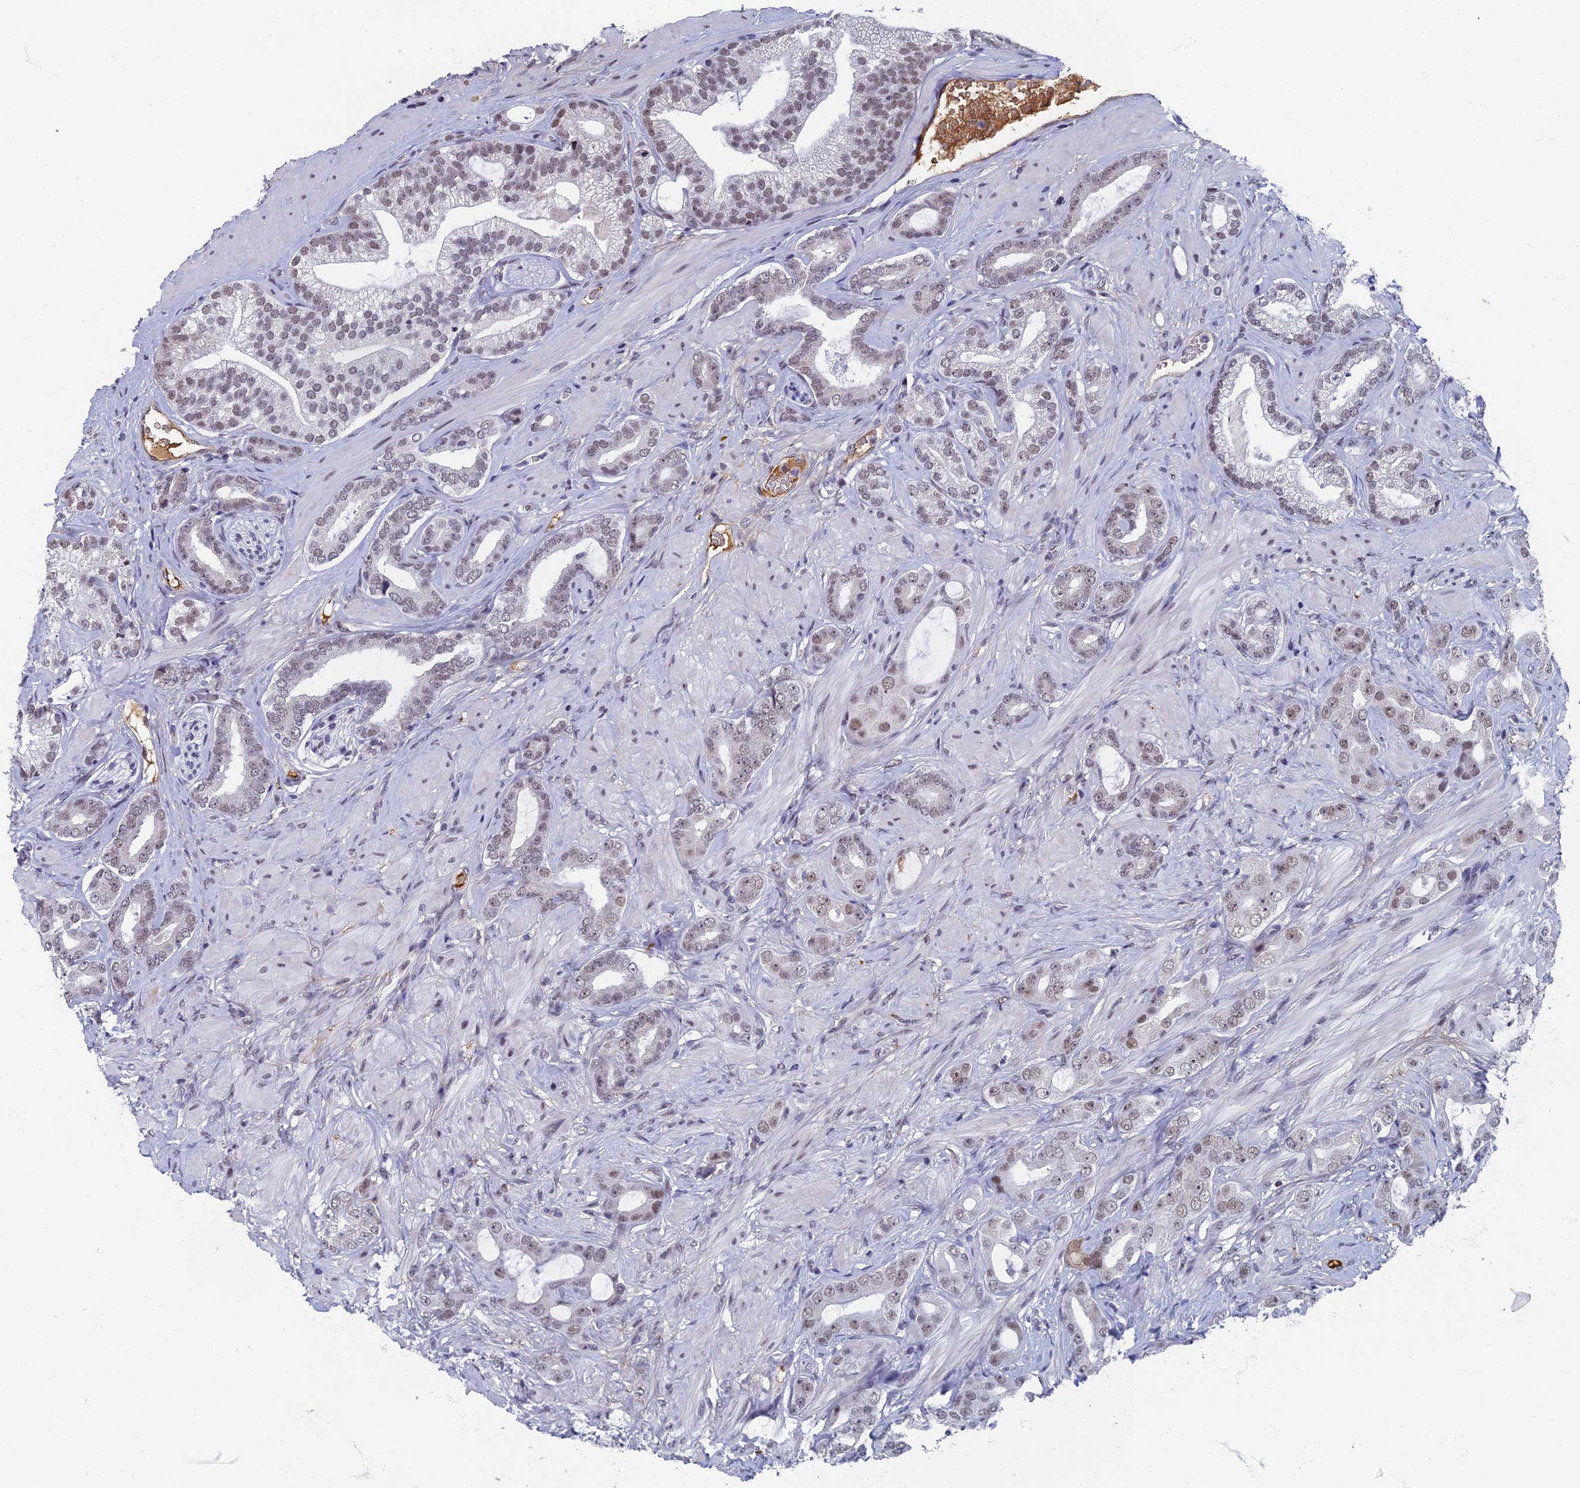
{"staining": {"intensity": "weak", "quantity": ">75%", "location": "nuclear"}, "tissue": "prostate cancer", "cell_type": "Tumor cells", "image_type": "cancer", "snomed": [{"axis": "morphology", "description": "Adenocarcinoma, Low grade"}, {"axis": "topography", "description": "Prostate"}], "caption": "High-power microscopy captured an IHC image of prostate cancer, revealing weak nuclear positivity in approximately >75% of tumor cells. (Brightfield microscopy of DAB IHC at high magnification).", "gene": "TAF13", "patient": {"sex": "male", "age": 57}}